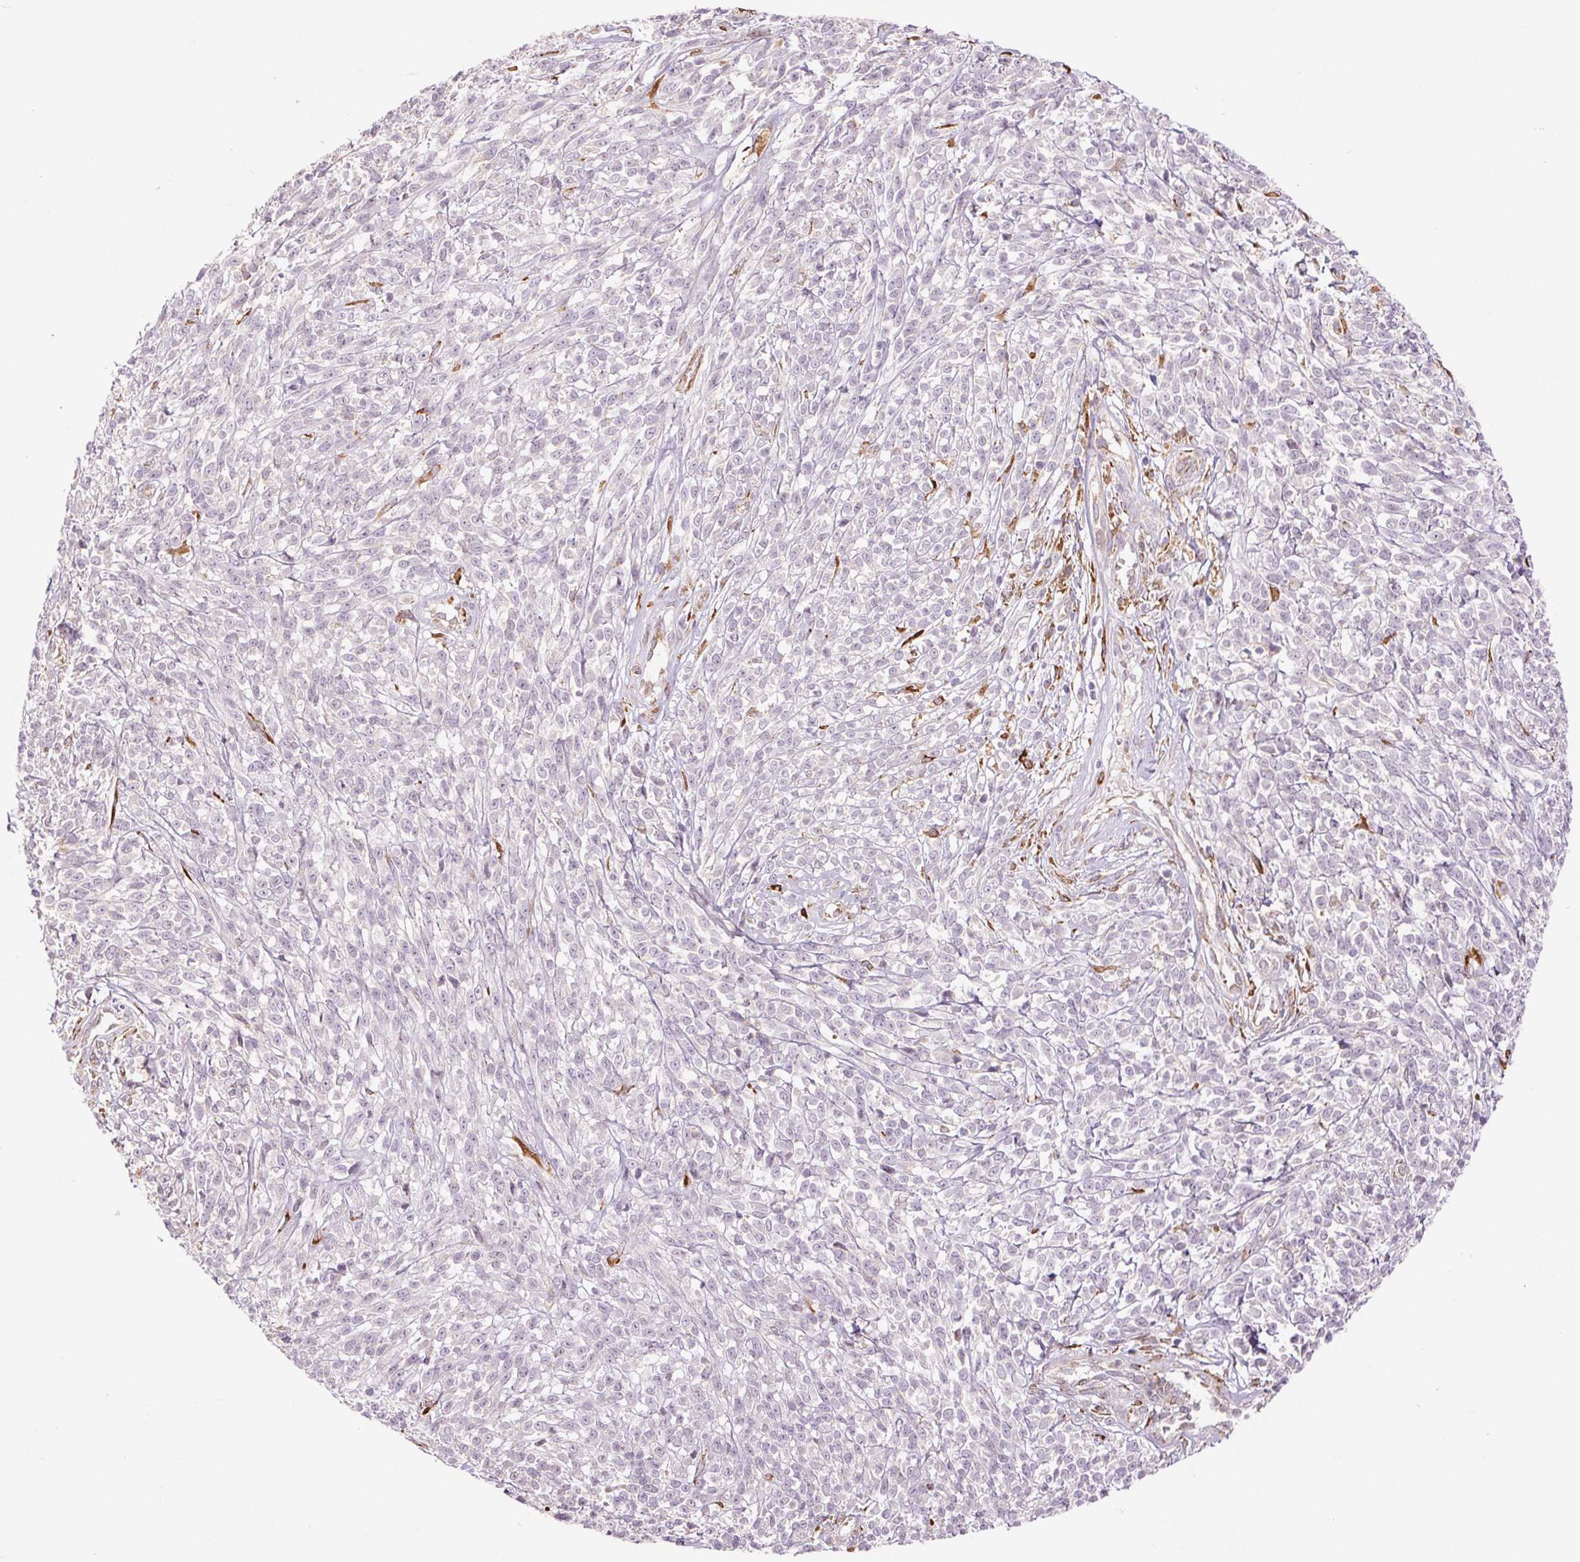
{"staining": {"intensity": "negative", "quantity": "none", "location": "none"}, "tissue": "melanoma", "cell_type": "Tumor cells", "image_type": "cancer", "snomed": [{"axis": "morphology", "description": "Malignant melanoma, NOS"}, {"axis": "topography", "description": "Skin"}, {"axis": "topography", "description": "Skin of trunk"}], "caption": "Photomicrograph shows no protein positivity in tumor cells of malignant melanoma tissue.", "gene": "METTL17", "patient": {"sex": "male", "age": 74}}